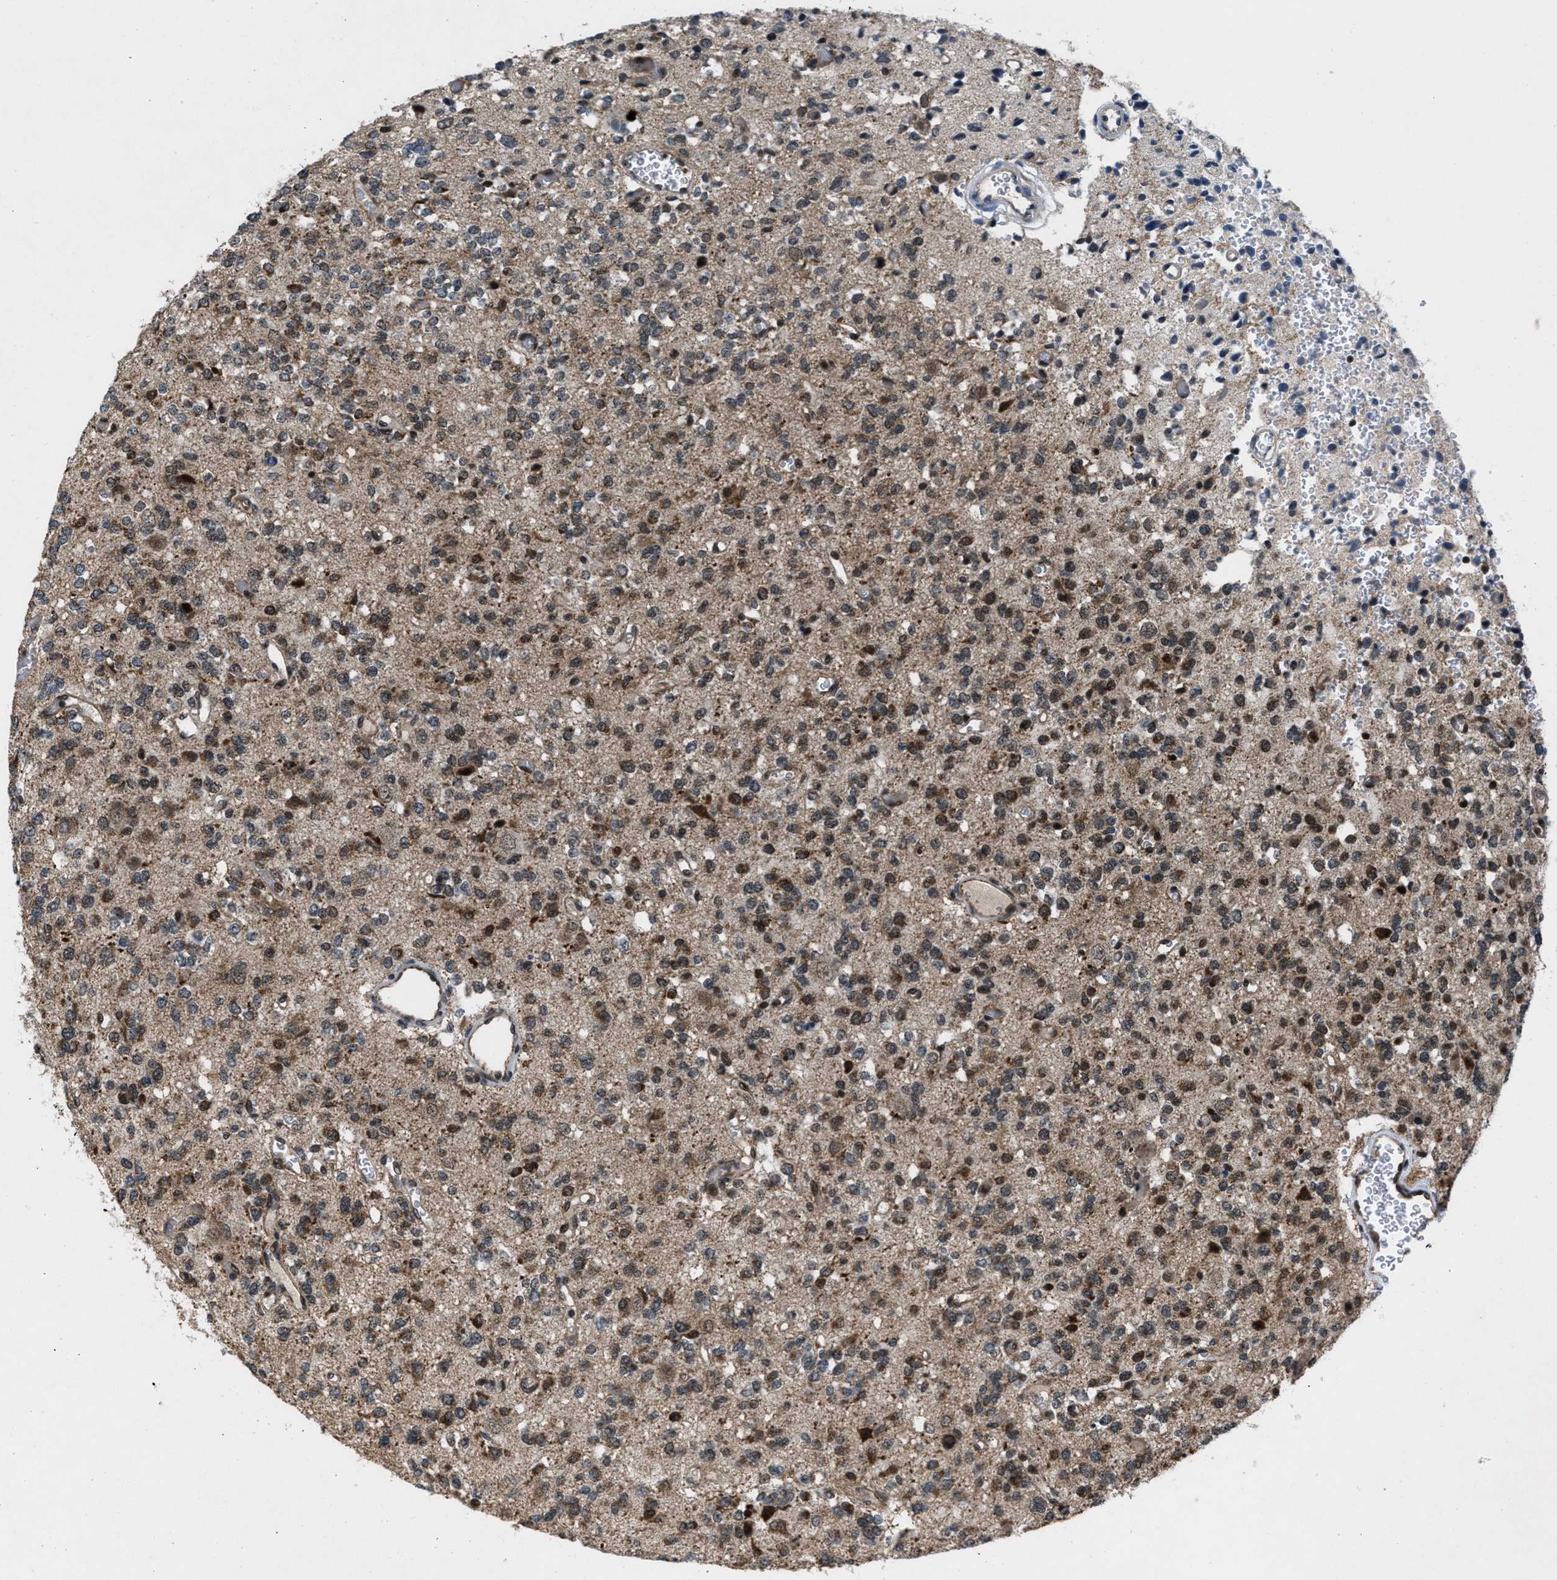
{"staining": {"intensity": "moderate", "quantity": ">75%", "location": "cytoplasmic/membranous,nuclear"}, "tissue": "glioma", "cell_type": "Tumor cells", "image_type": "cancer", "snomed": [{"axis": "morphology", "description": "Glioma, malignant, Low grade"}, {"axis": "topography", "description": "Brain"}], "caption": "High-magnification brightfield microscopy of malignant glioma (low-grade) stained with DAB (brown) and counterstained with hematoxylin (blue). tumor cells exhibit moderate cytoplasmic/membranous and nuclear staining is identified in about>75% of cells. Ihc stains the protein in brown and the nuclei are stained blue.", "gene": "ZNHIT1", "patient": {"sex": "male", "age": 38}}